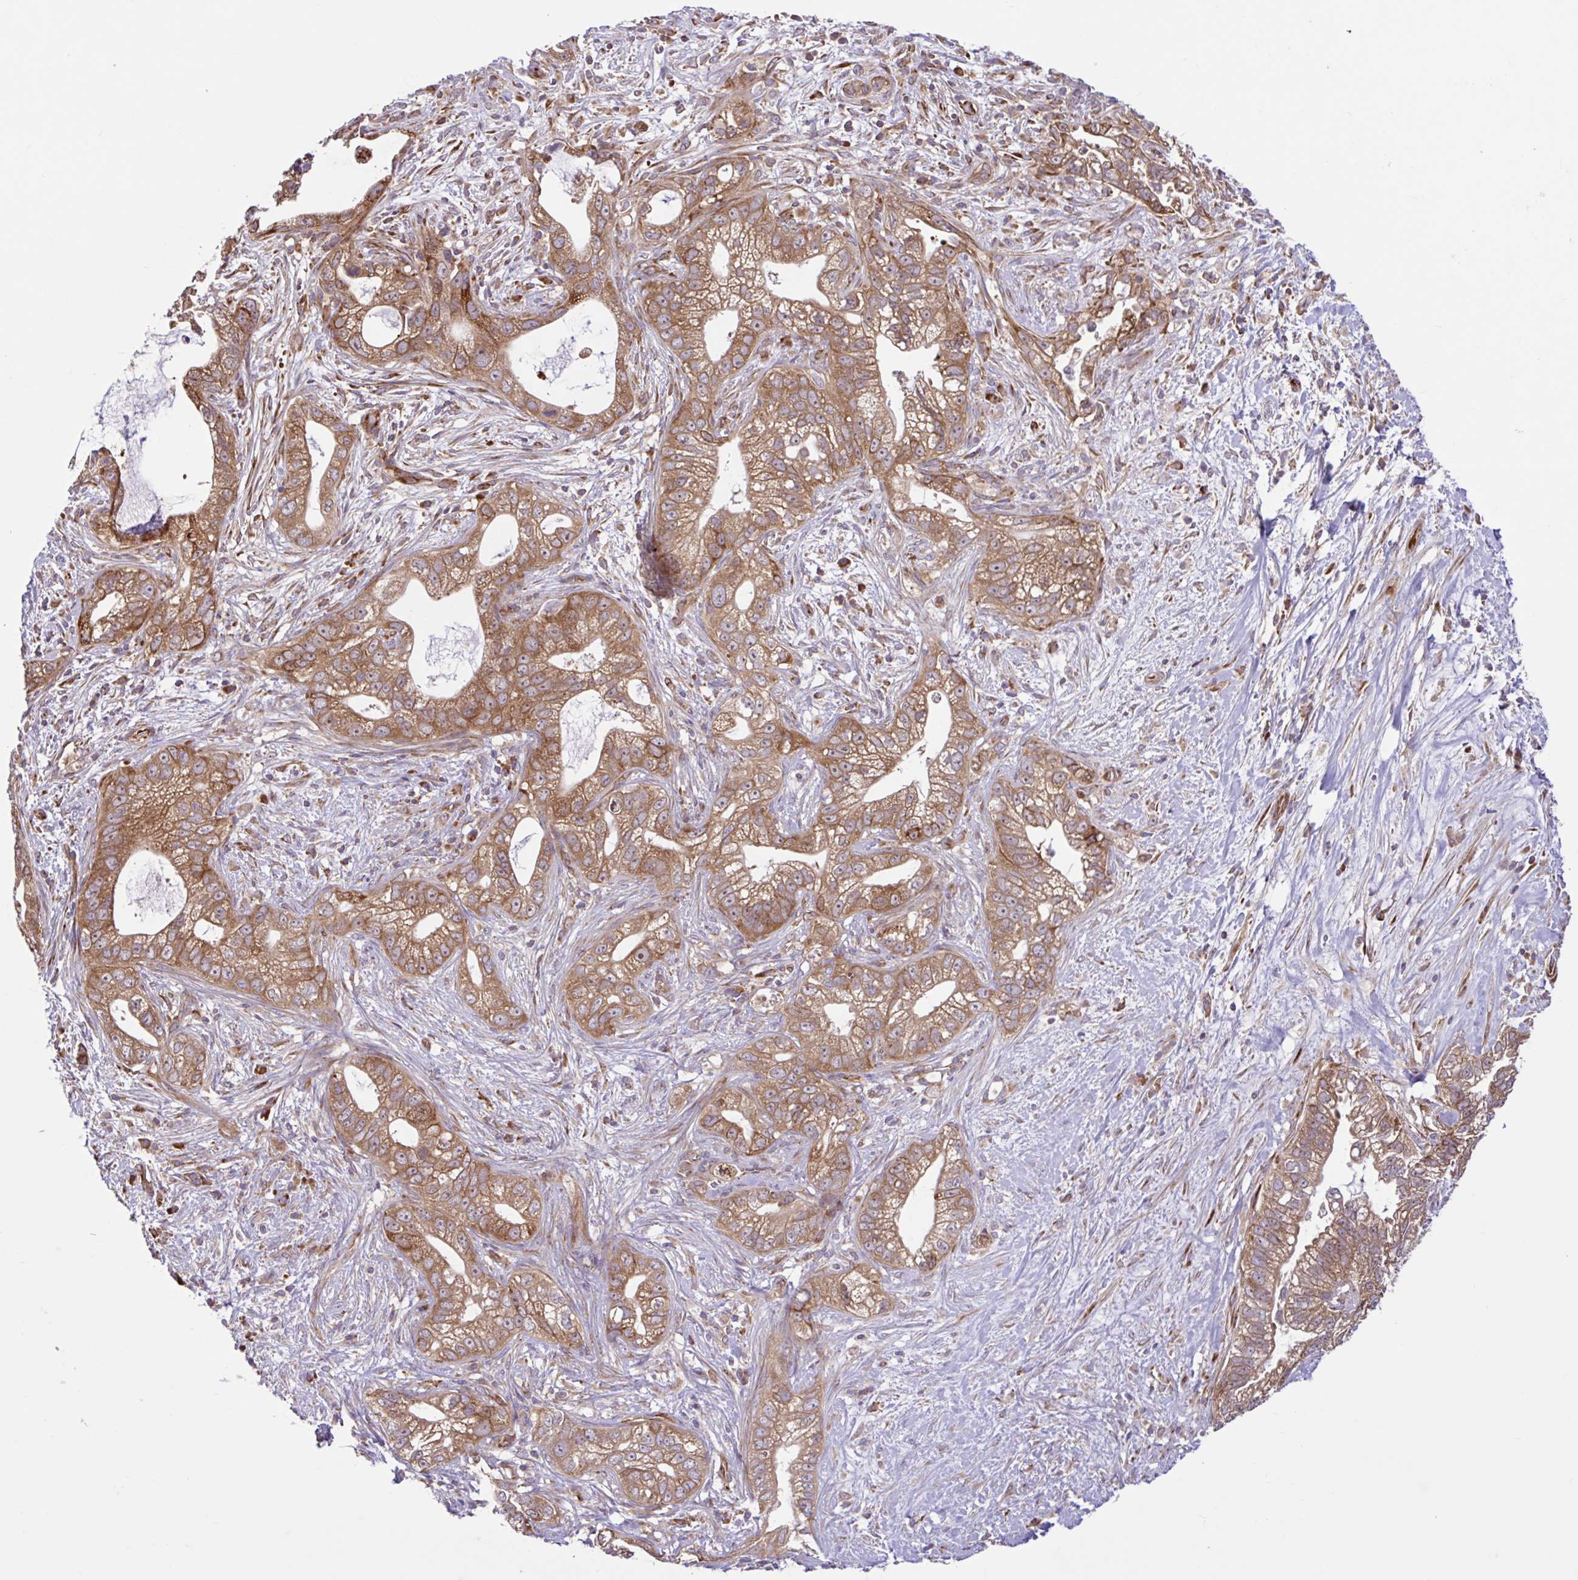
{"staining": {"intensity": "moderate", "quantity": ">75%", "location": "cytoplasmic/membranous"}, "tissue": "pancreatic cancer", "cell_type": "Tumor cells", "image_type": "cancer", "snomed": [{"axis": "morphology", "description": "Adenocarcinoma, NOS"}, {"axis": "topography", "description": "Pancreas"}], "caption": "The histopathology image demonstrates staining of adenocarcinoma (pancreatic), revealing moderate cytoplasmic/membranous protein staining (brown color) within tumor cells. (brown staining indicates protein expression, while blue staining denotes nuclei).", "gene": "NTPCR", "patient": {"sex": "male", "age": 70}}